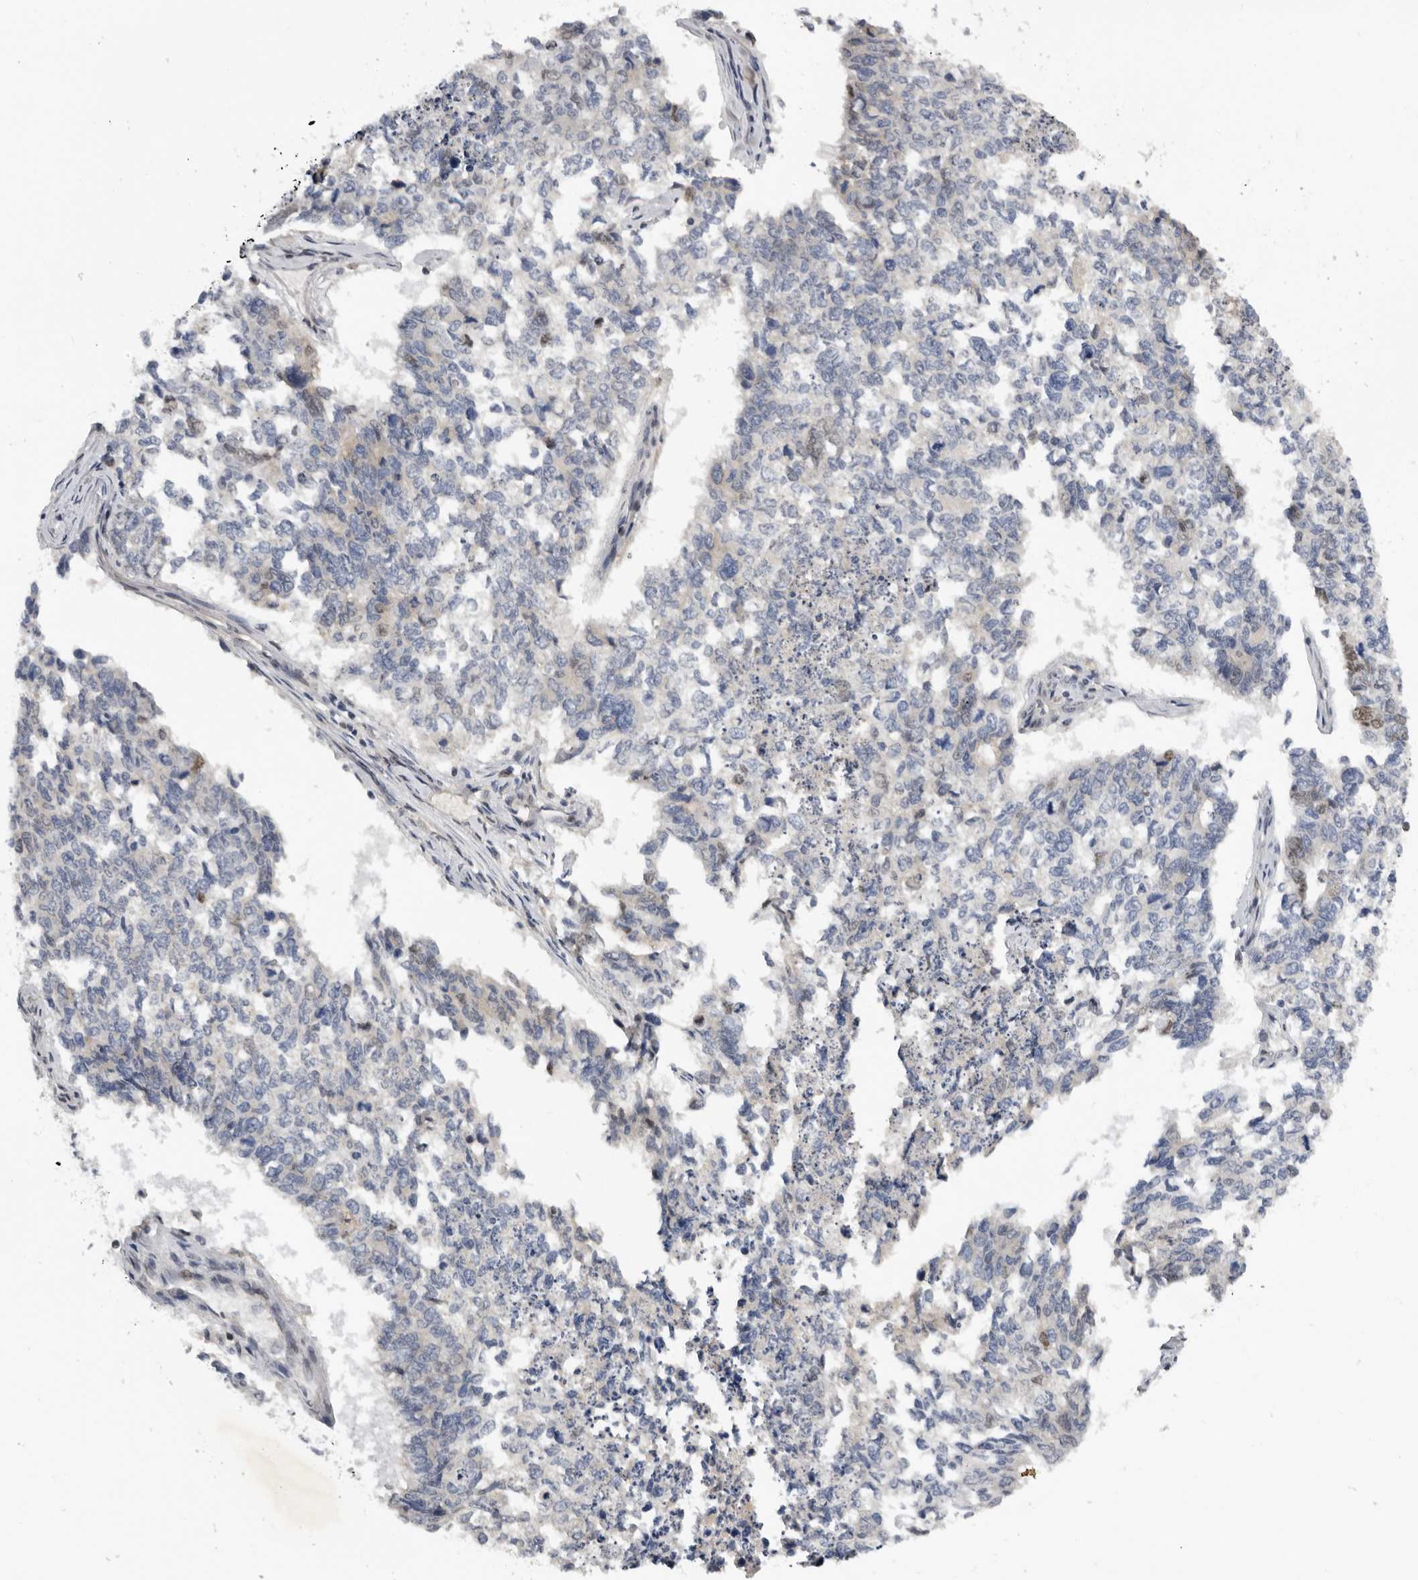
{"staining": {"intensity": "negative", "quantity": "none", "location": "none"}, "tissue": "cervical cancer", "cell_type": "Tumor cells", "image_type": "cancer", "snomed": [{"axis": "morphology", "description": "Squamous cell carcinoma, NOS"}, {"axis": "topography", "description": "Cervix"}], "caption": "An image of squamous cell carcinoma (cervical) stained for a protein displays no brown staining in tumor cells.", "gene": "KIF2B", "patient": {"sex": "female", "age": 63}}